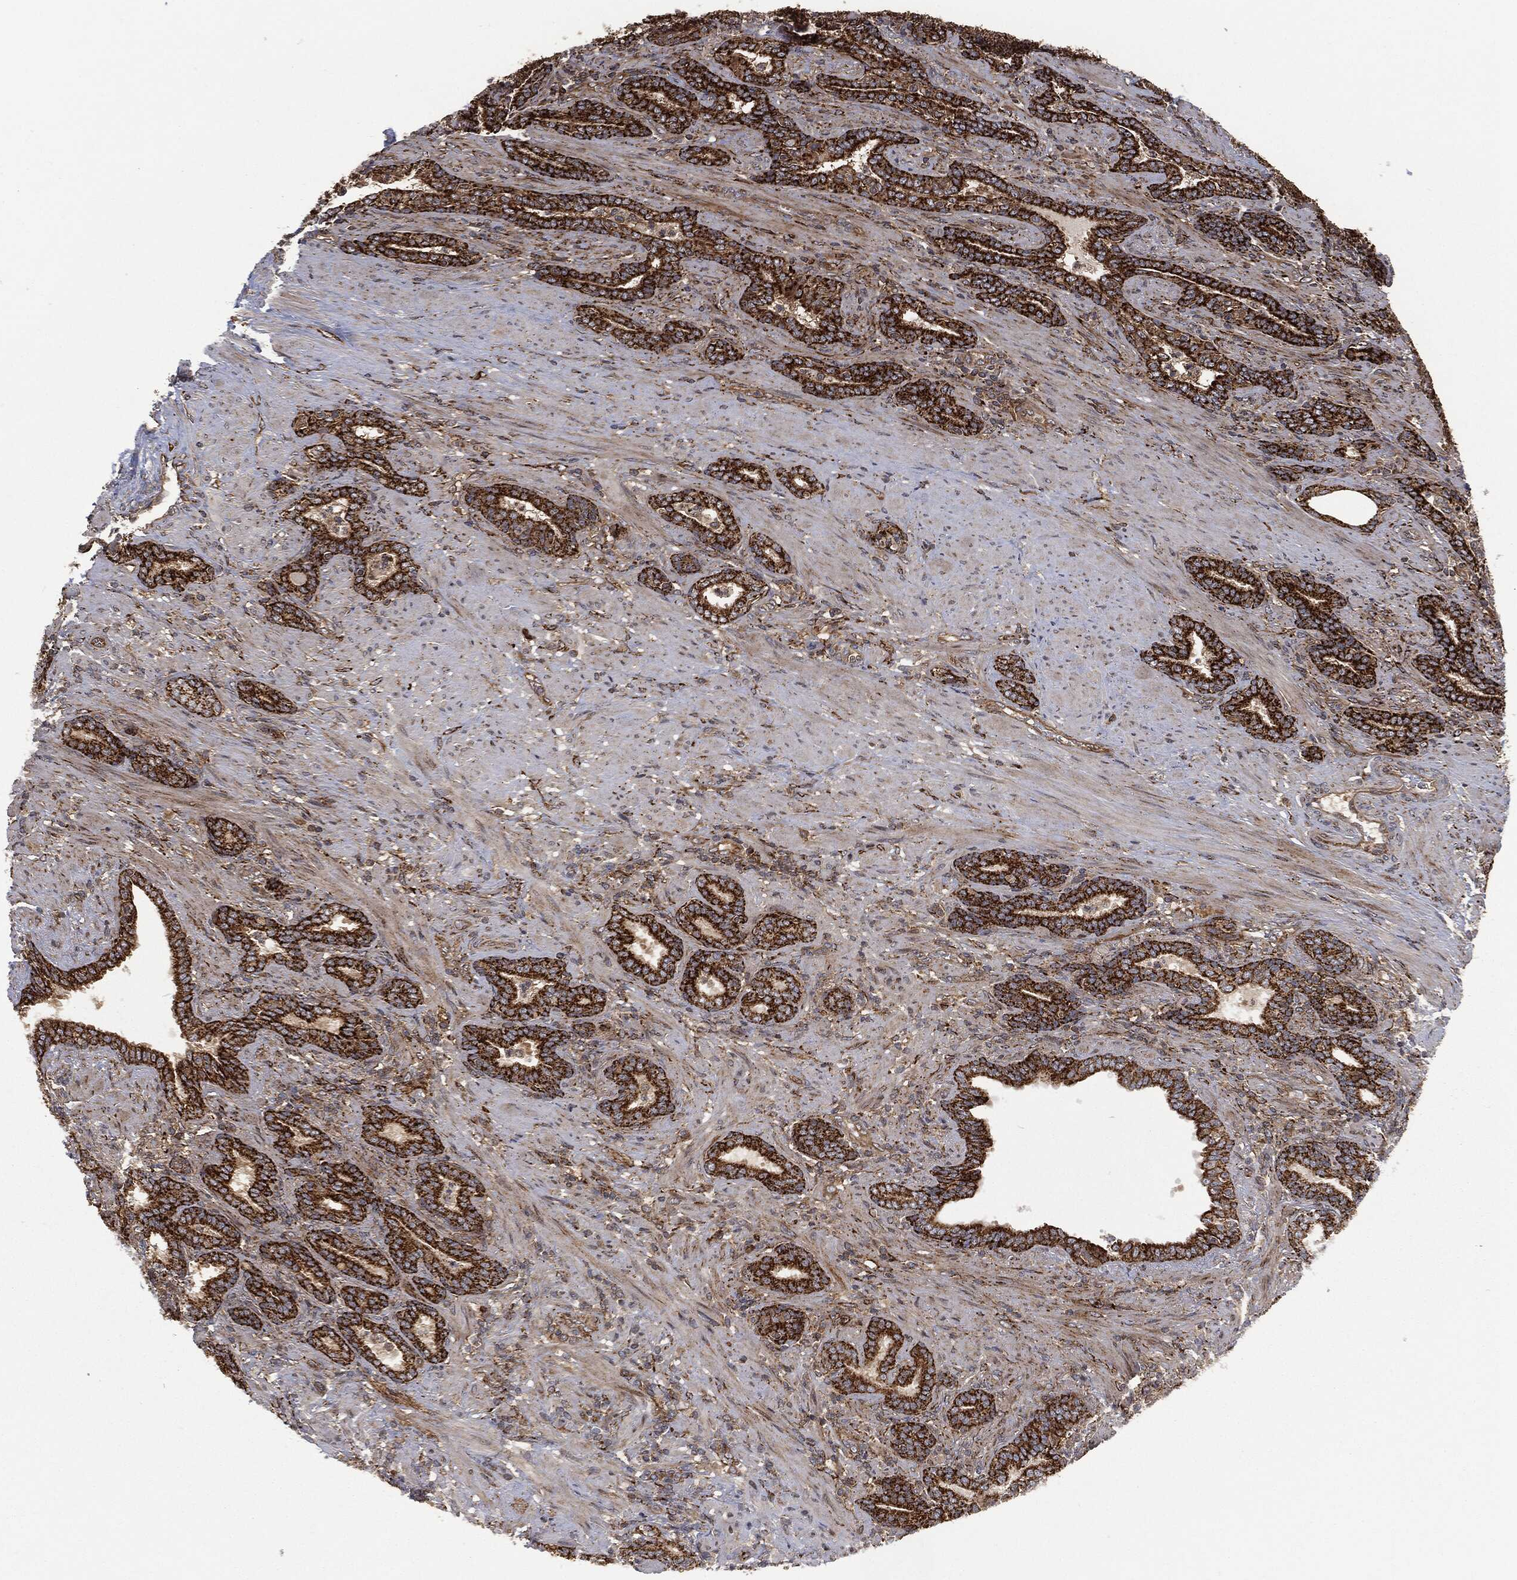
{"staining": {"intensity": "strong", "quantity": ">75%", "location": "cytoplasmic/membranous"}, "tissue": "prostate cancer", "cell_type": "Tumor cells", "image_type": "cancer", "snomed": [{"axis": "morphology", "description": "Adenocarcinoma, Low grade"}, {"axis": "topography", "description": "Prostate"}], "caption": "Immunohistochemistry micrograph of neoplastic tissue: human adenocarcinoma (low-grade) (prostate) stained using immunohistochemistry (IHC) shows high levels of strong protein expression localized specifically in the cytoplasmic/membranous of tumor cells, appearing as a cytoplasmic/membranous brown color.", "gene": "RFTN1", "patient": {"sex": "male", "age": 68}}